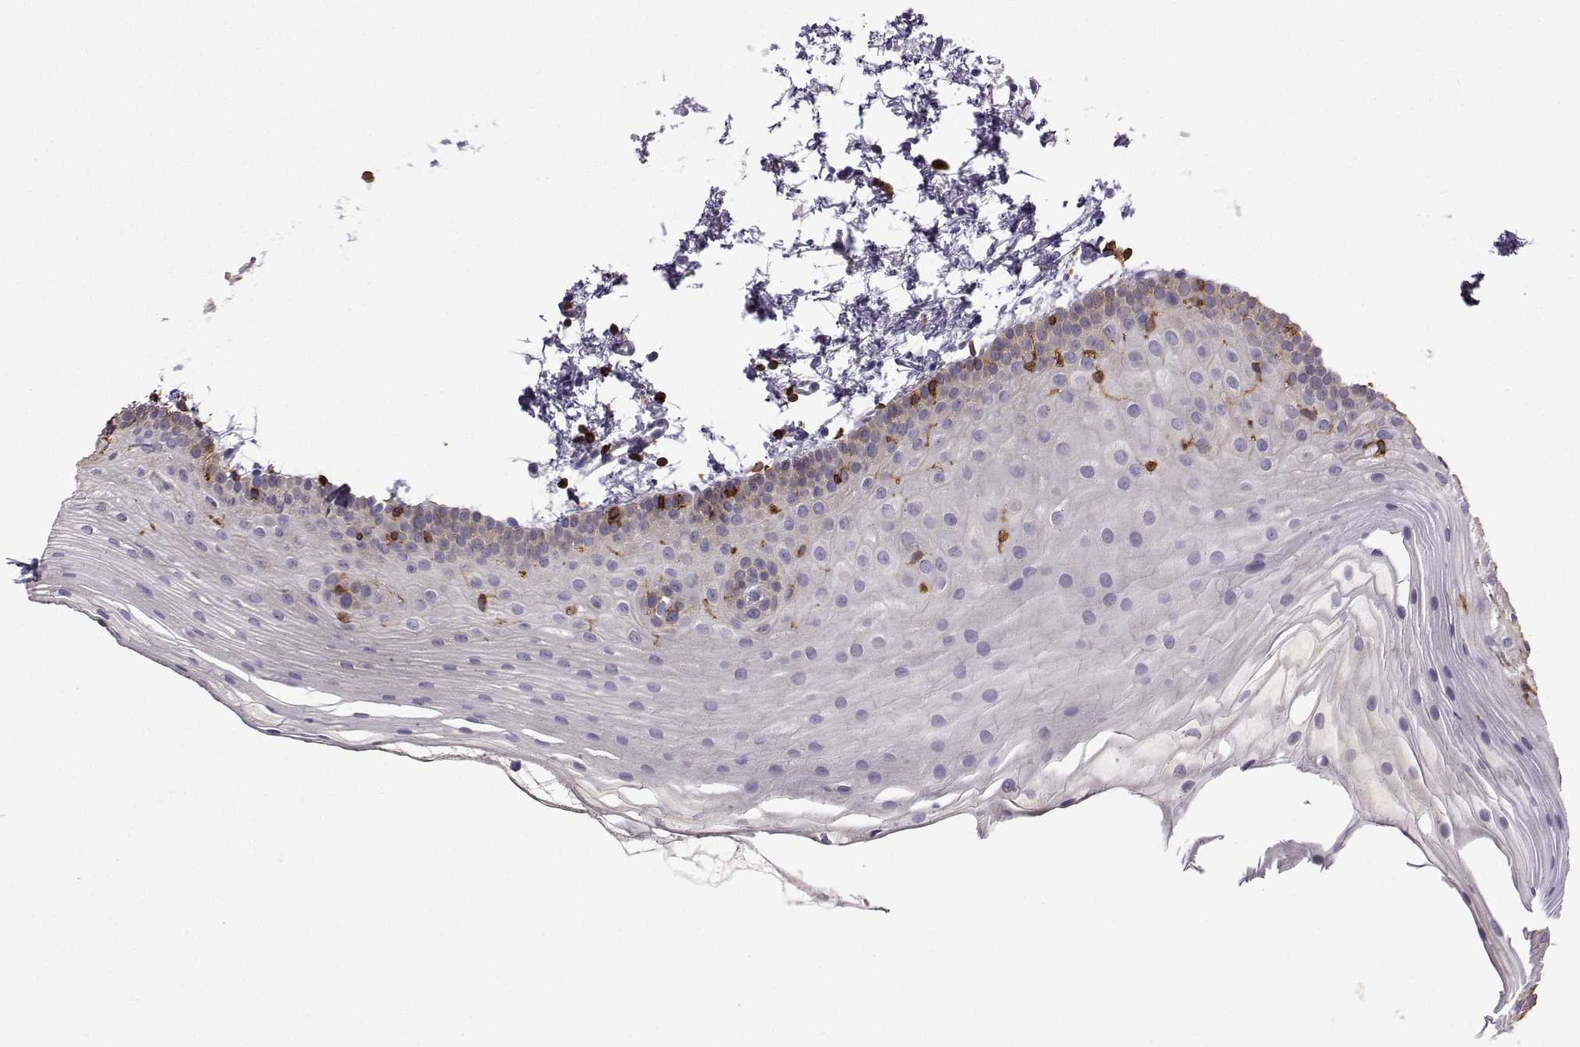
{"staining": {"intensity": "weak", "quantity": "<25%", "location": "cytoplasmic/membranous"}, "tissue": "oral mucosa", "cell_type": "Squamous epithelial cells", "image_type": "normal", "snomed": [{"axis": "morphology", "description": "Normal tissue, NOS"}, {"axis": "topography", "description": "Oral tissue"}], "caption": "Immunohistochemical staining of unremarkable human oral mucosa demonstrates no significant positivity in squamous epithelial cells. (IHC, brightfield microscopy, high magnification).", "gene": "DOCK10", "patient": {"sex": "female", "age": 57}}